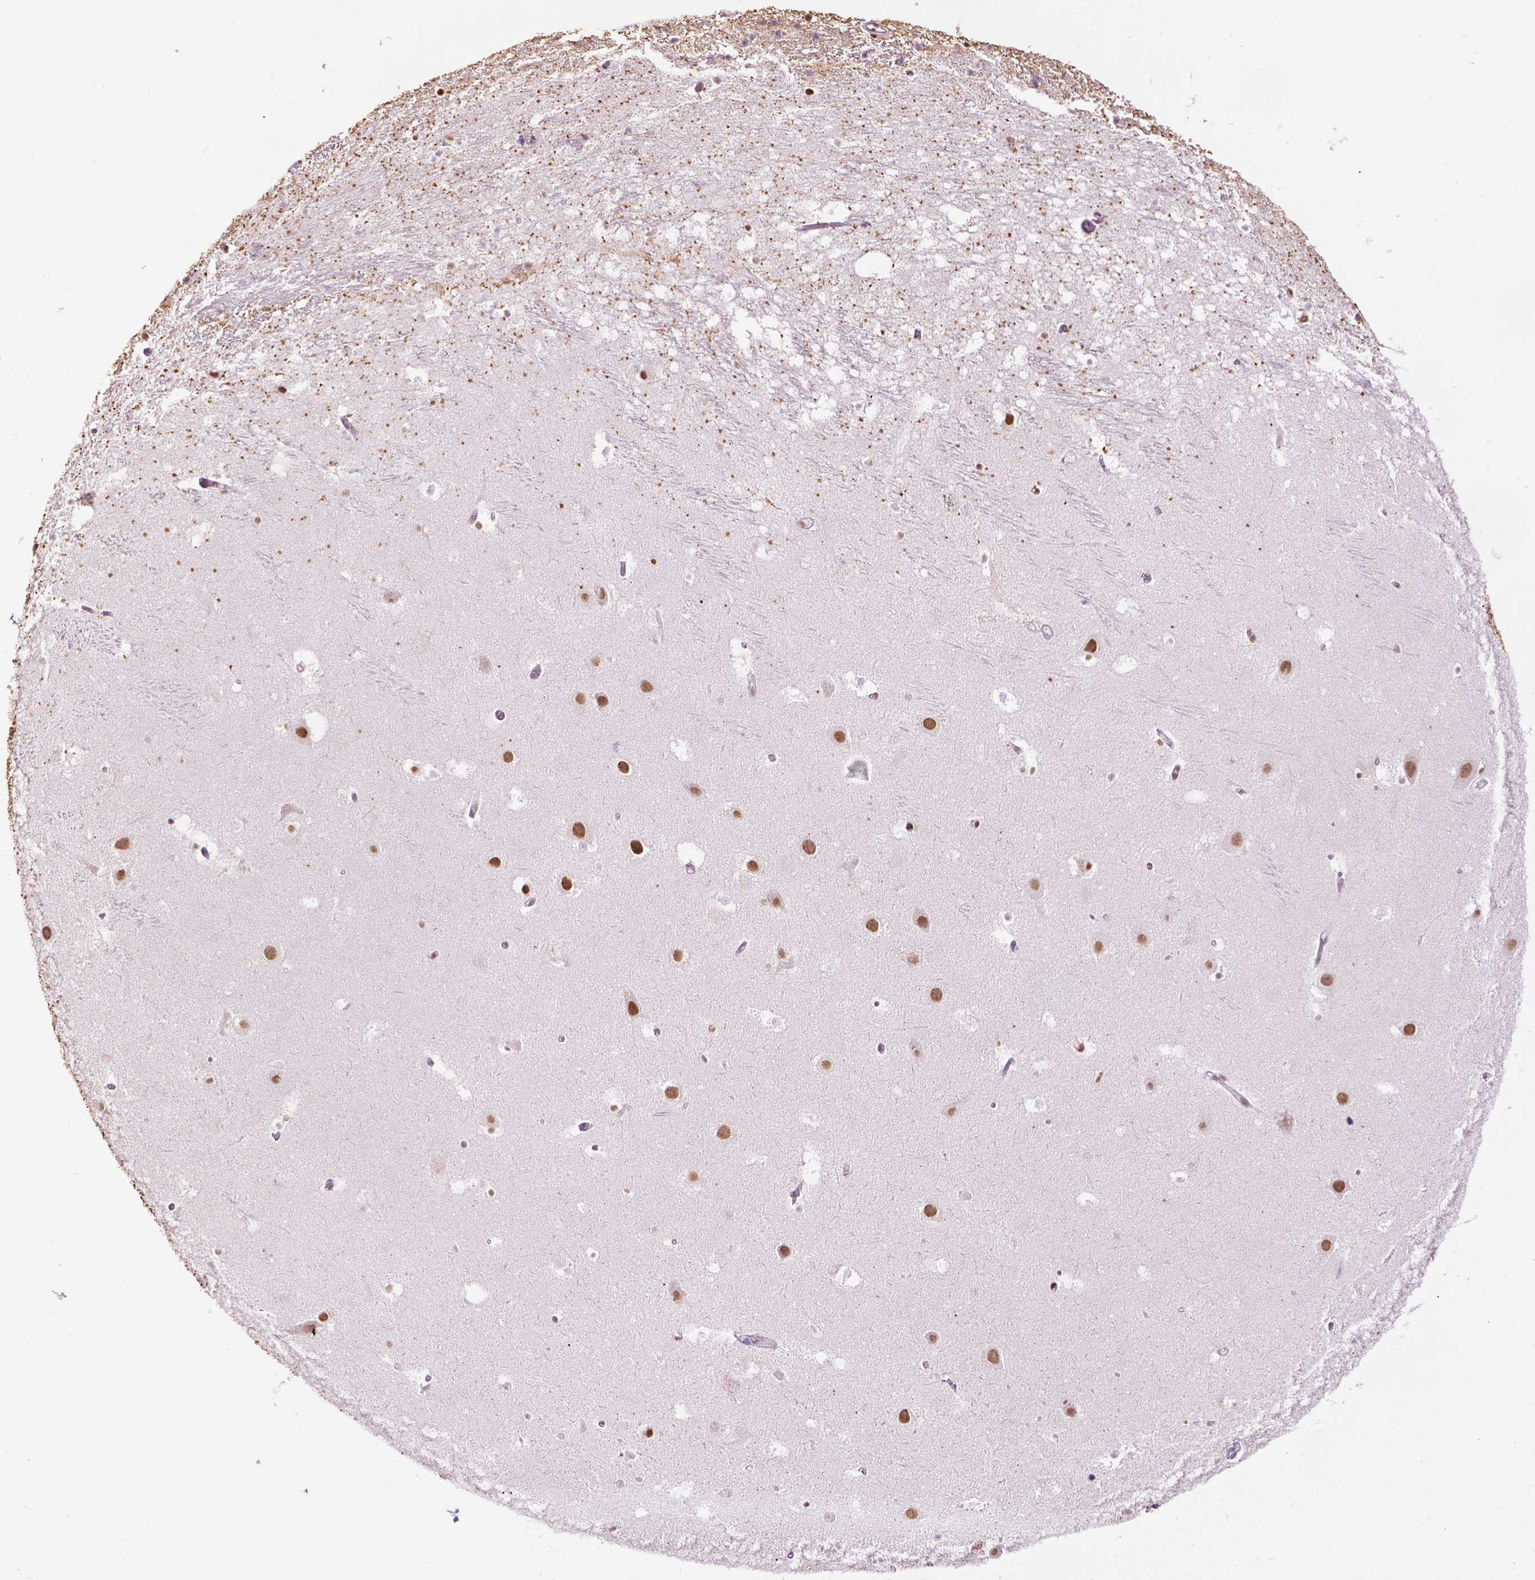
{"staining": {"intensity": "strong", "quantity": "25%-75%", "location": "nuclear"}, "tissue": "hippocampus", "cell_type": "Glial cells", "image_type": "normal", "snomed": [{"axis": "morphology", "description": "Normal tissue, NOS"}, {"axis": "topography", "description": "Hippocampus"}], "caption": "Normal hippocampus displays strong nuclear positivity in approximately 25%-75% of glial cells.", "gene": "COL23A1", "patient": {"sex": "male", "age": 26}}